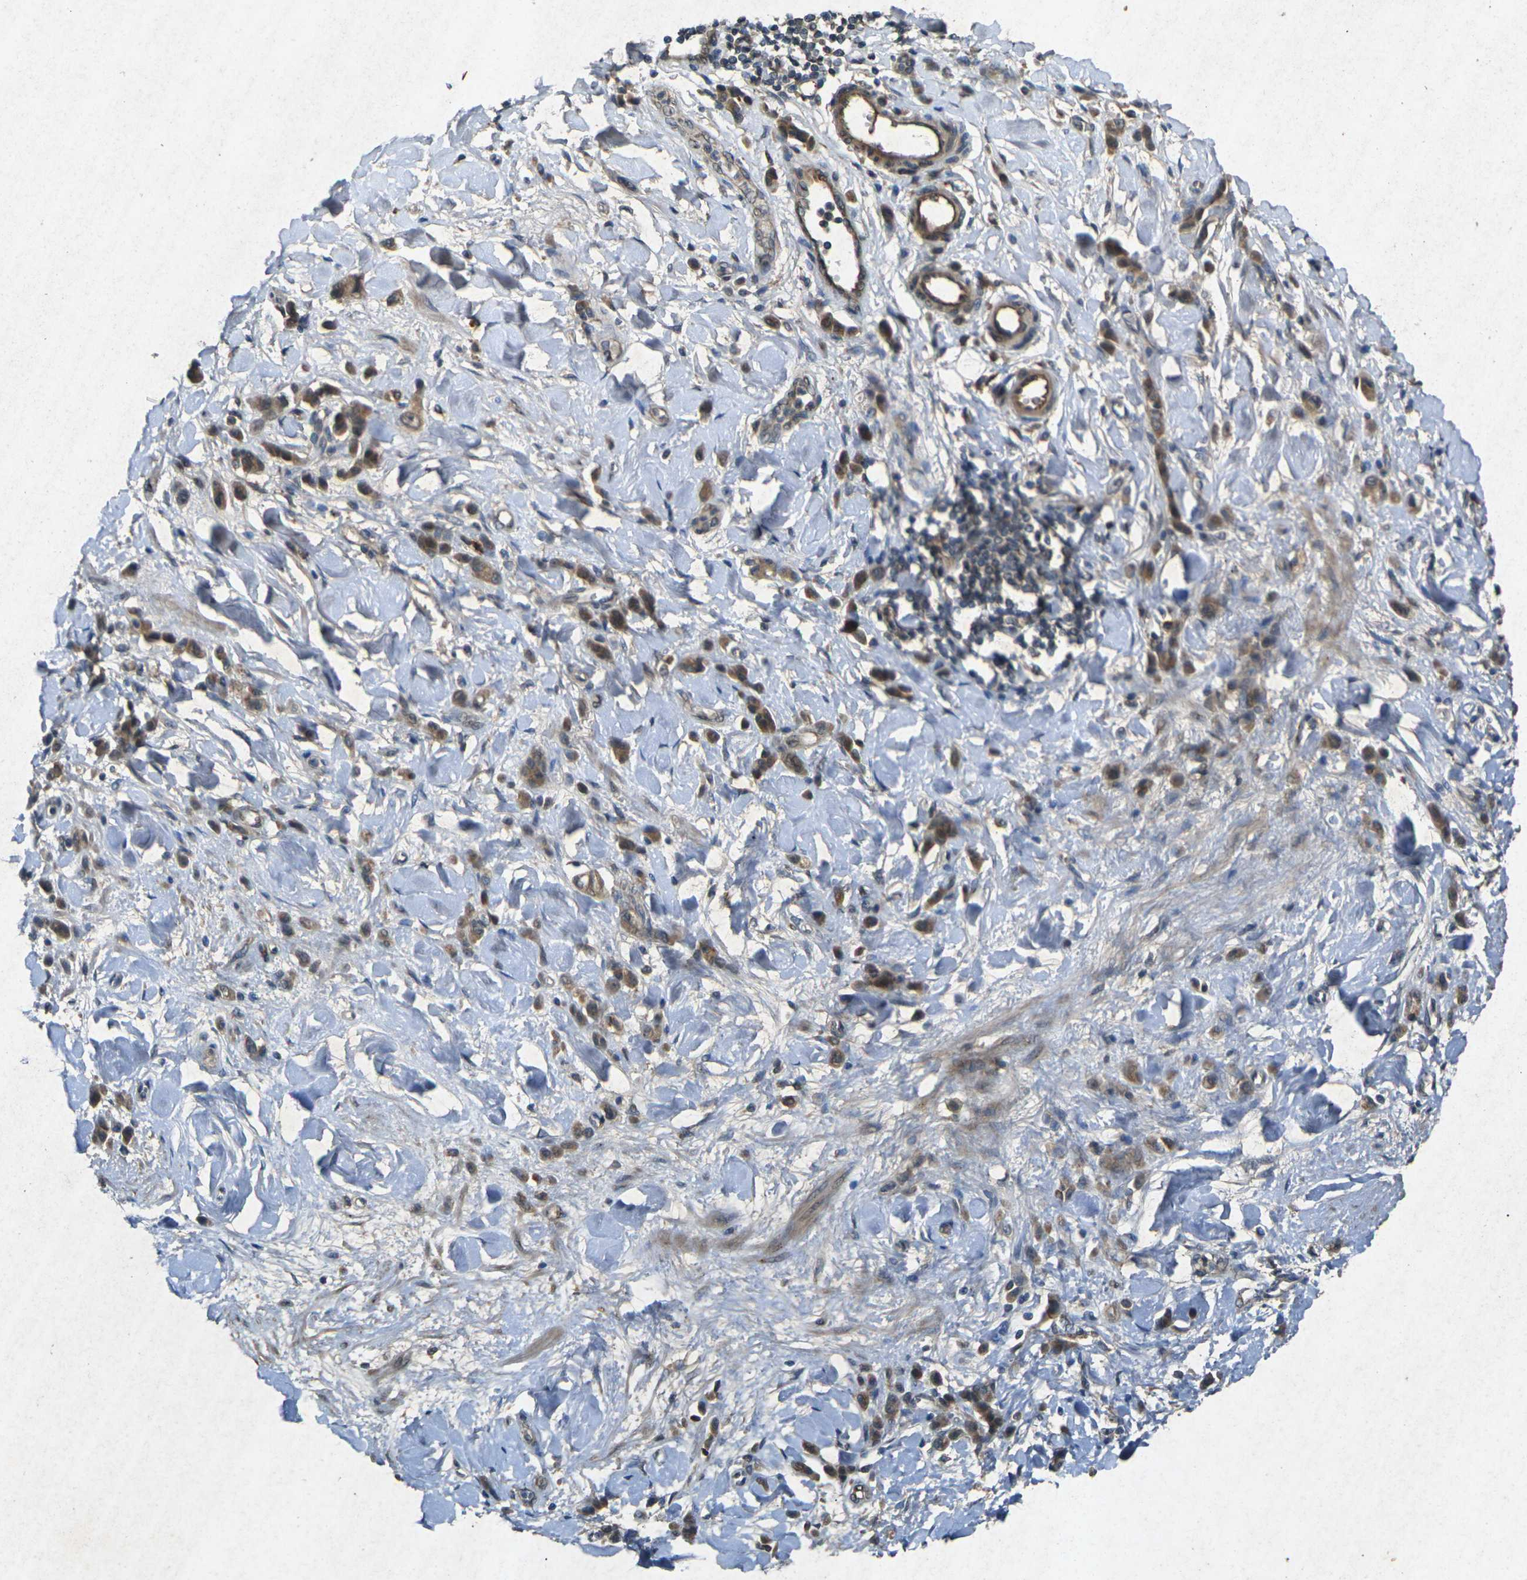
{"staining": {"intensity": "moderate", "quantity": ">75%", "location": "cytoplasmic/membranous"}, "tissue": "stomach cancer", "cell_type": "Tumor cells", "image_type": "cancer", "snomed": [{"axis": "morphology", "description": "Normal tissue, NOS"}, {"axis": "morphology", "description": "Adenocarcinoma, NOS"}, {"axis": "topography", "description": "Stomach"}], "caption": "Adenocarcinoma (stomach) stained with DAB immunohistochemistry (IHC) reveals medium levels of moderate cytoplasmic/membranous positivity in approximately >75% of tumor cells.", "gene": "RGMA", "patient": {"sex": "male", "age": 82}}